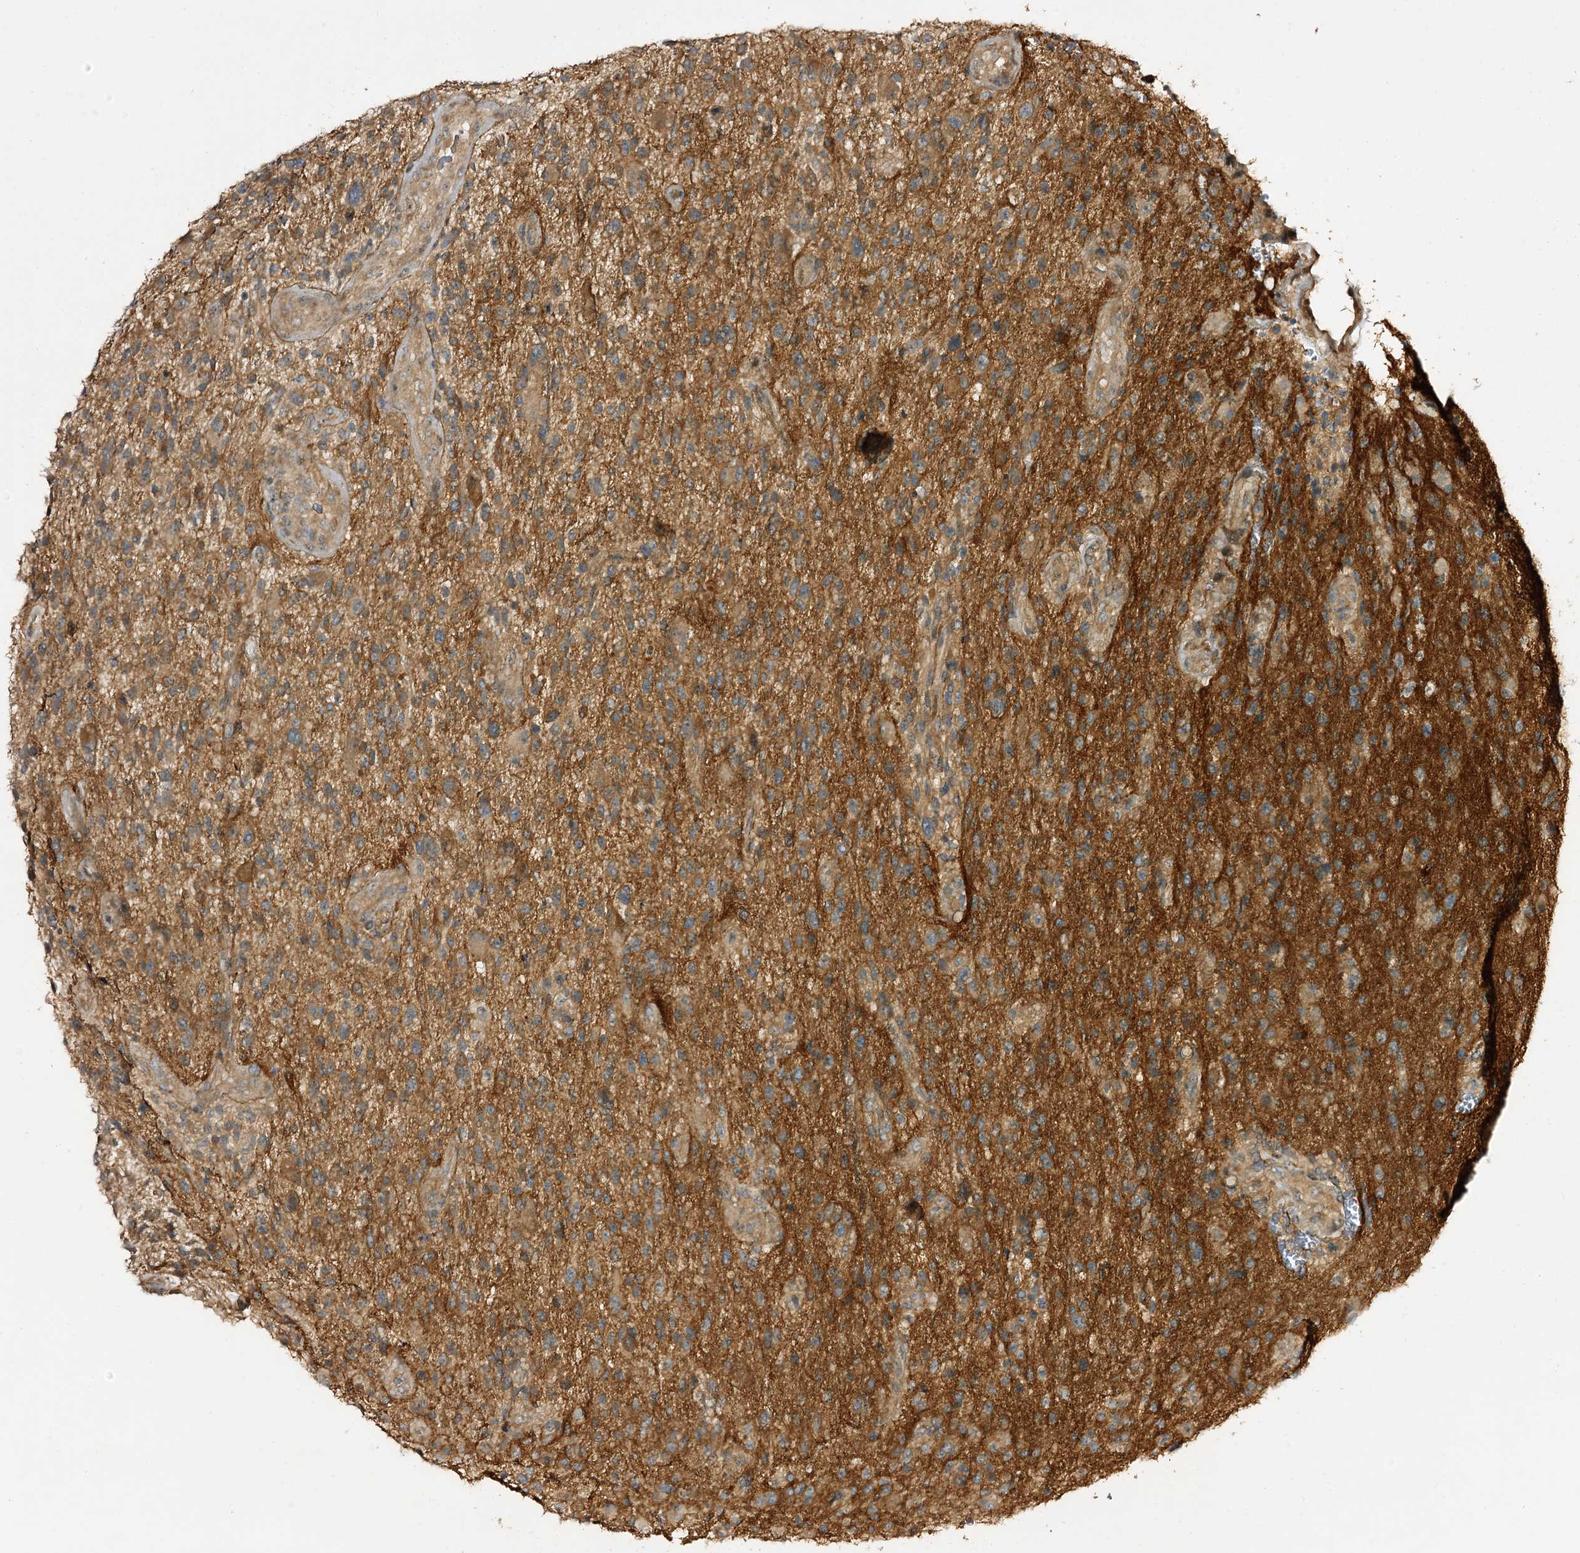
{"staining": {"intensity": "moderate", "quantity": ">75%", "location": "cytoplasmic/membranous"}, "tissue": "glioma", "cell_type": "Tumor cells", "image_type": "cancer", "snomed": [{"axis": "morphology", "description": "Glioma, malignant, High grade"}, {"axis": "topography", "description": "Brain"}], "caption": "Immunohistochemical staining of human glioma demonstrates medium levels of moderate cytoplasmic/membranous protein expression in approximately >75% of tumor cells. Nuclei are stained in blue.", "gene": "C11orf80", "patient": {"sex": "male", "age": 47}}